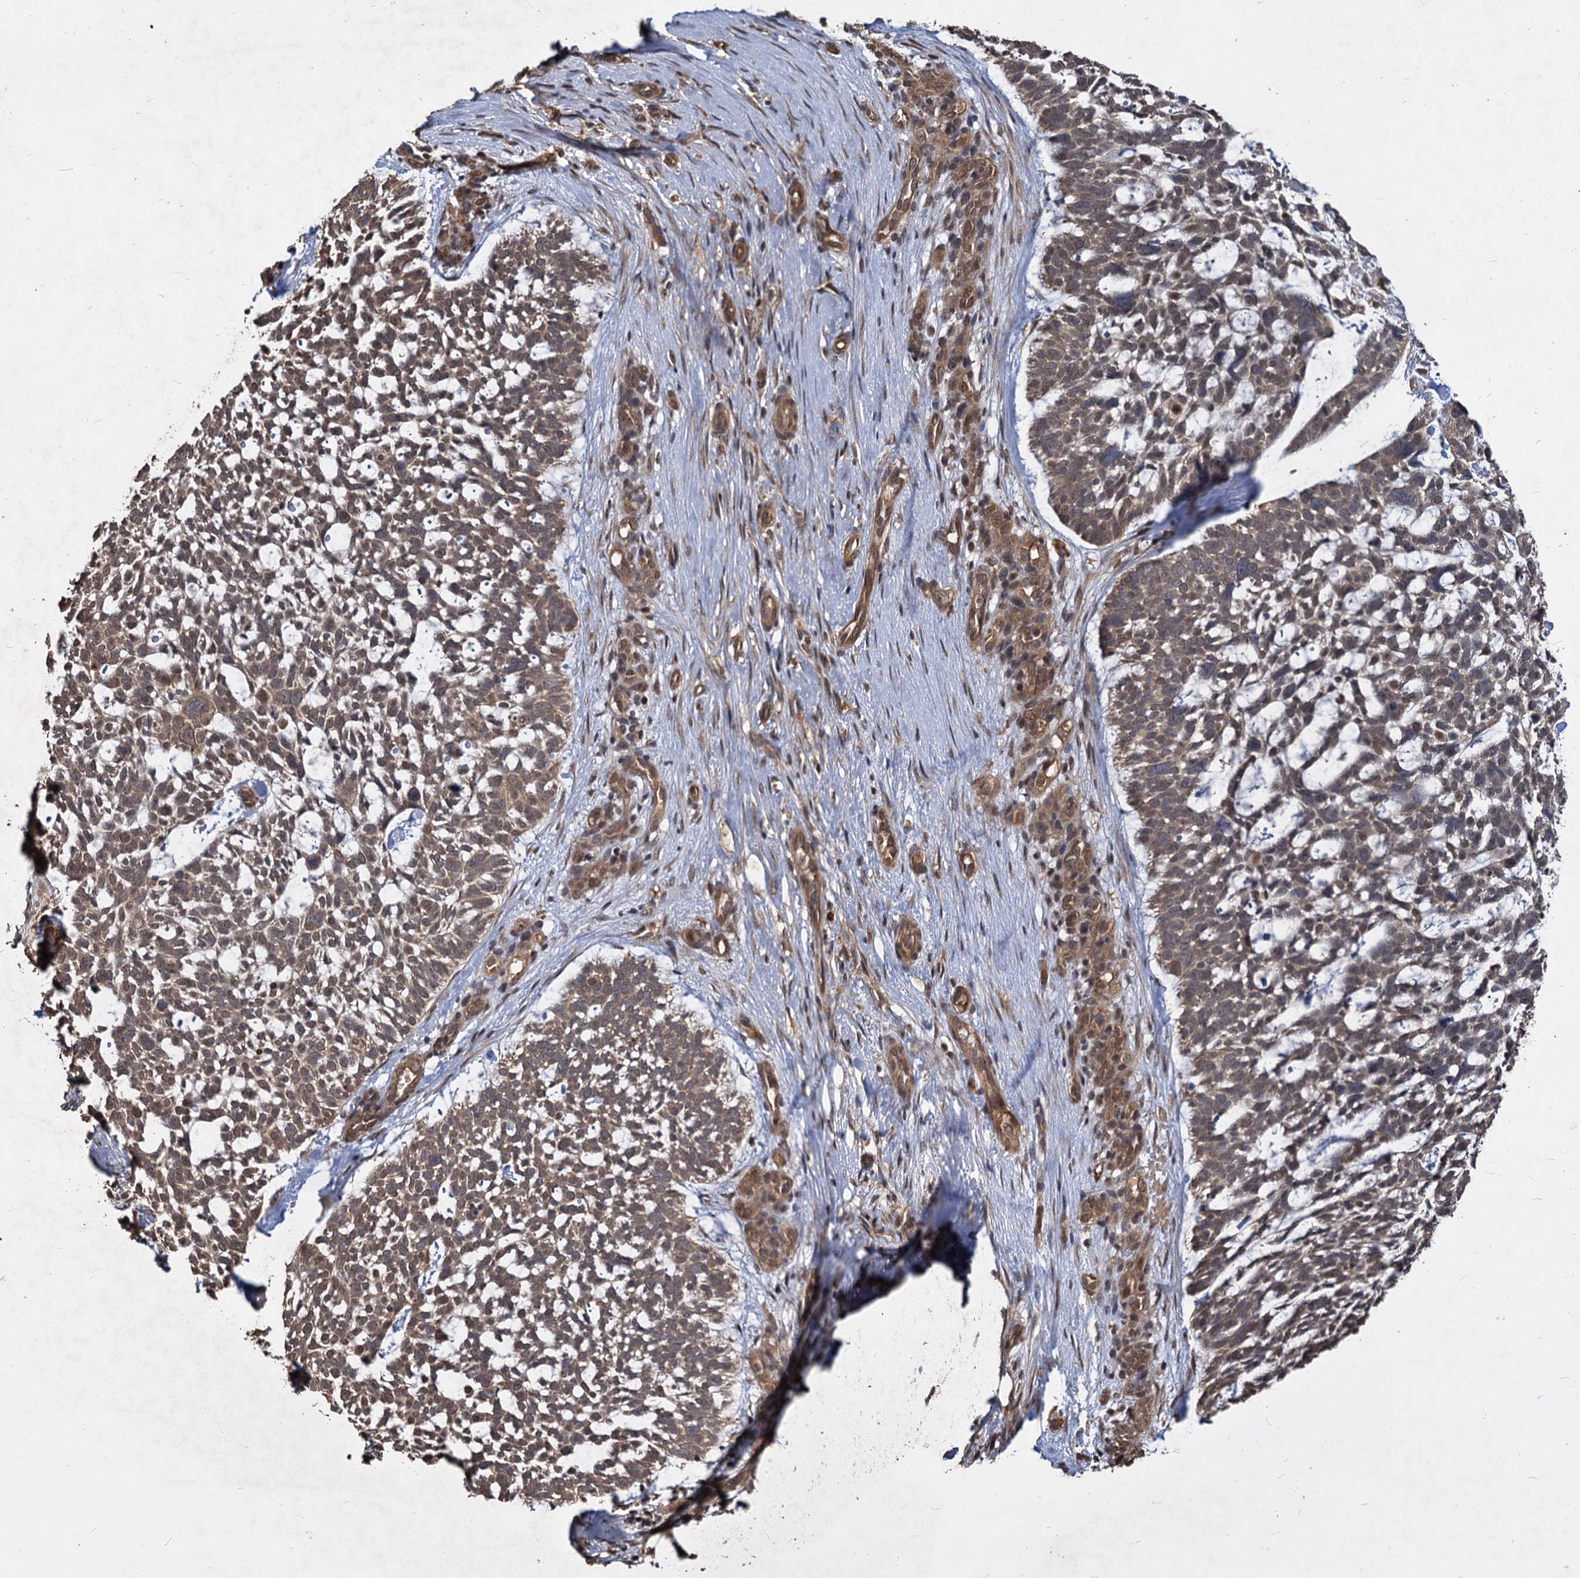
{"staining": {"intensity": "moderate", "quantity": ">75%", "location": "cytoplasmic/membranous,nuclear"}, "tissue": "skin cancer", "cell_type": "Tumor cells", "image_type": "cancer", "snomed": [{"axis": "morphology", "description": "Basal cell carcinoma"}, {"axis": "topography", "description": "Skin"}], "caption": "Brown immunohistochemical staining in basal cell carcinoma (skin) displays moderate cytoplasmic/membranous and nuclear positivity in about >75% of tumor cells. The staining was performed using DAB (3,3'-diaminobenzidine) to visualize the protein expression in brown, while the nuclei were stained in blue with hematoxylin (Magnification: 20x).", "gene": "VPS51", "patient": {"sex": "male", "age": 88}}